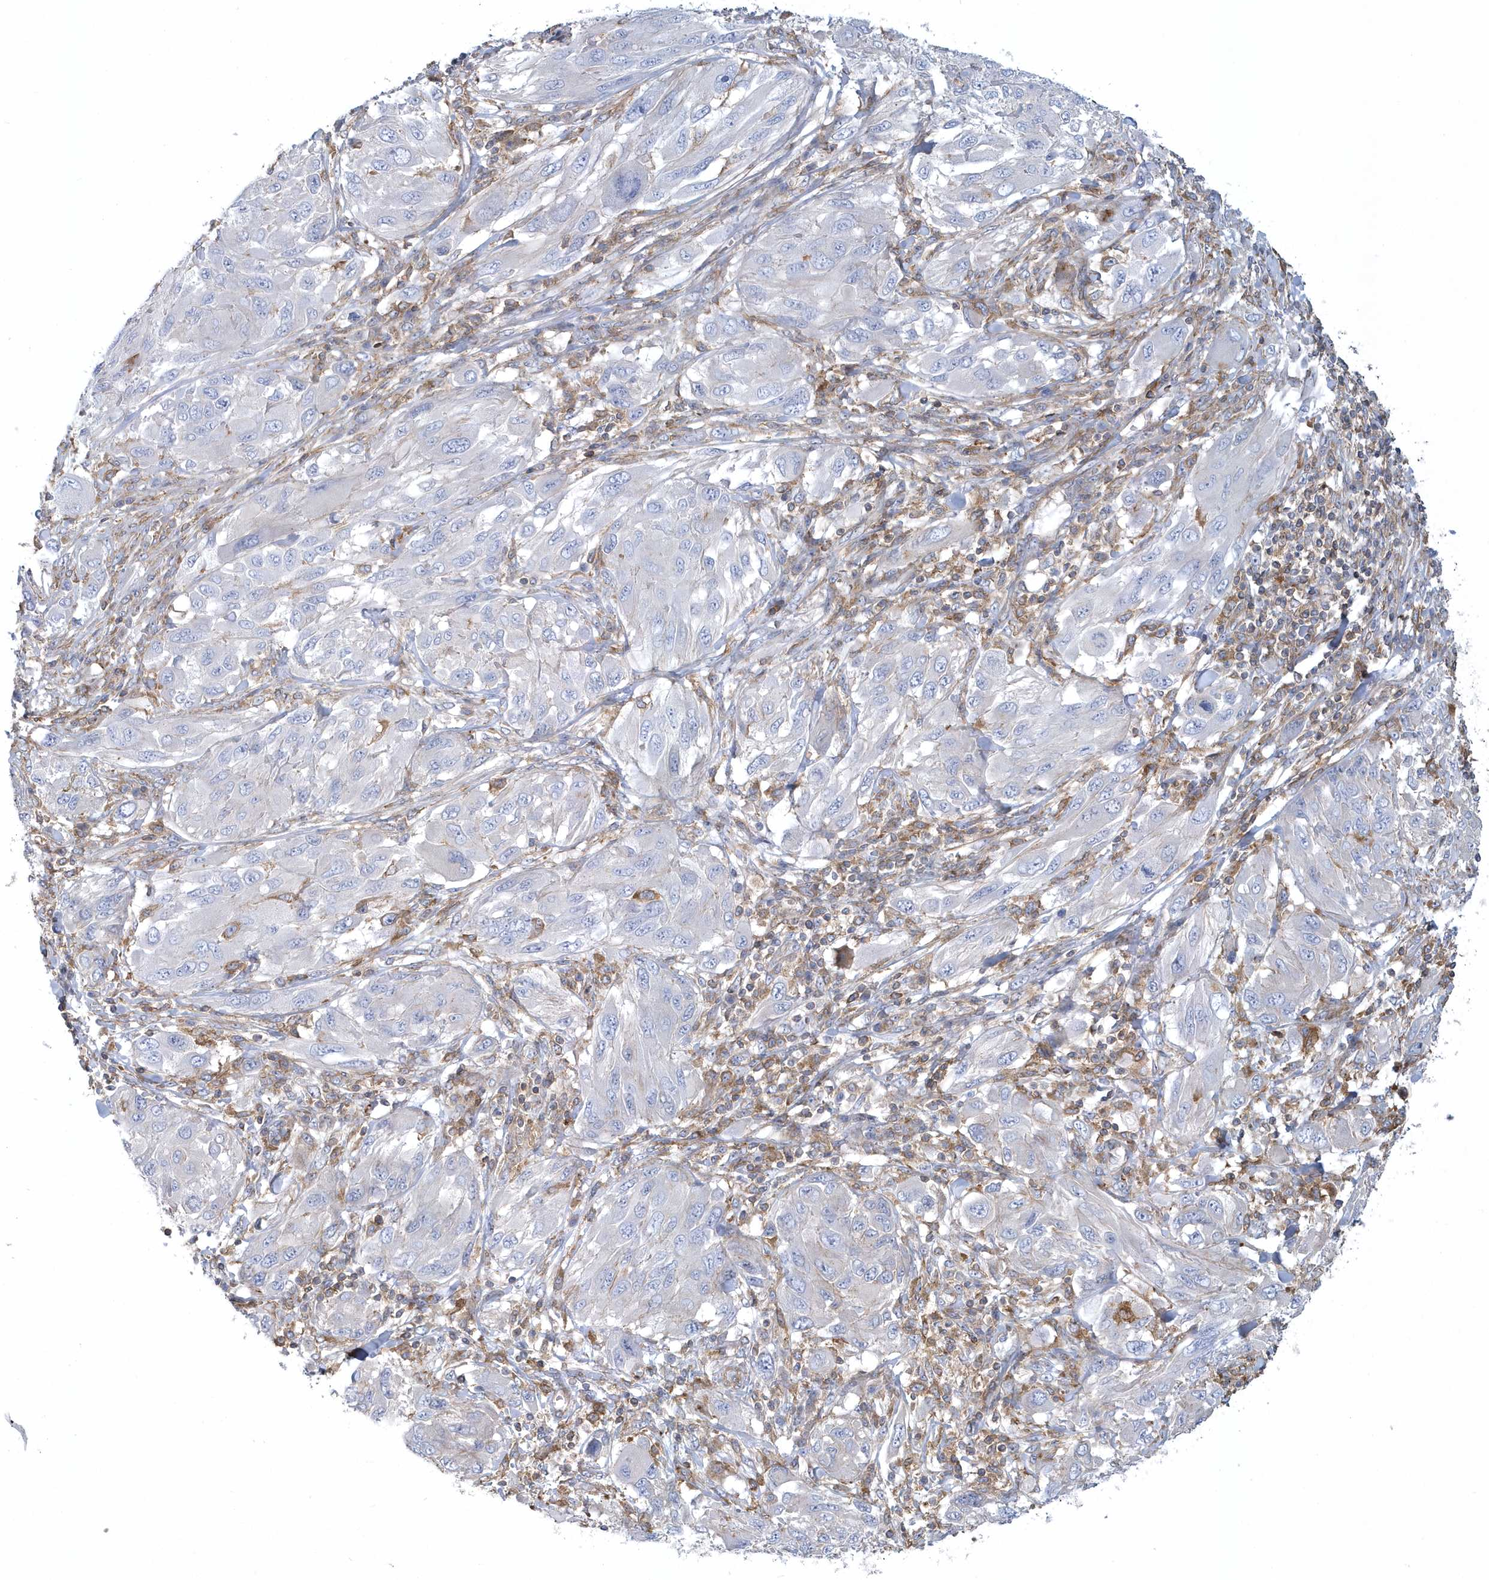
{"staining": {"intensity": "negative", "quantity": "none", "location": "none"}, "tissue": "melanoma", "cell_type": "Tumor cells", "image_type": "cancer", "snomed": [{"axis": "morphology", "description": "Malignant melanoma, NOS"}, {"axis": "topography", "description": "Skin"}], "caption": "A high-resolution photomicrograph shows immunohistochemistry (IHC) staining of melanoma, which reveals no significant positivity in tumor cells.", "gene": "ARAP2", "patient": {"sex": "female", "age": 91}}